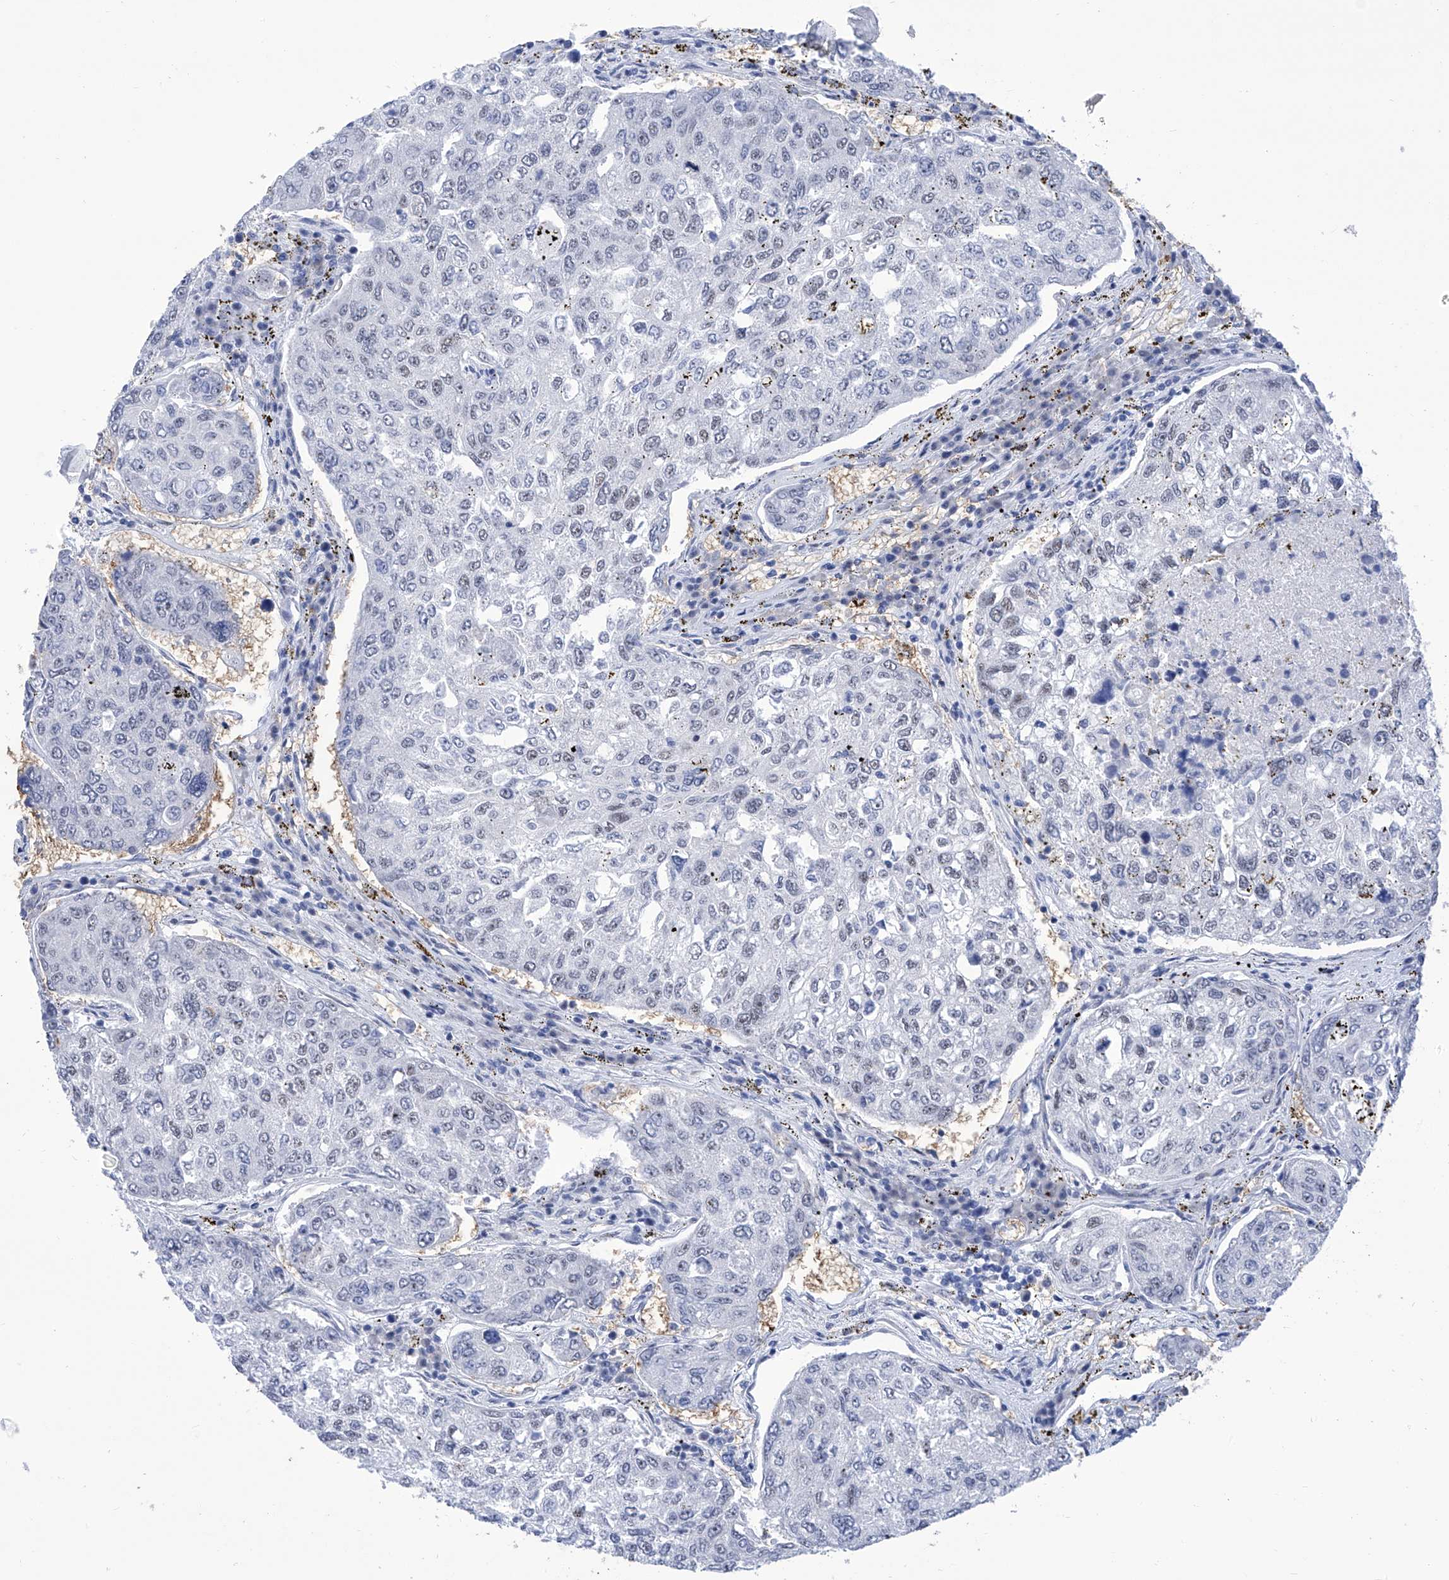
{"staining": {"intensity": "negative", "quantity": "none", "location": "none"}, "tissue": "urothelial cancer", "cell_type": "Tumor cells", "image_type": "cancer", "snomed": [{"axis": "morphology", "description": "Urothelial carcinoma, High grade"}, {"axis": "topography", "description": "Lymph node"}, {"axis": "topography", "description": "Urinary bladder"}], "caption": "This is a histopathology image of immunohistochemistry staining of urothelial carcinoma (high-grade), which shows no positivity in tumor cells.", "gene": "SART1", "patient": {"sex": "male", "age": 51}}